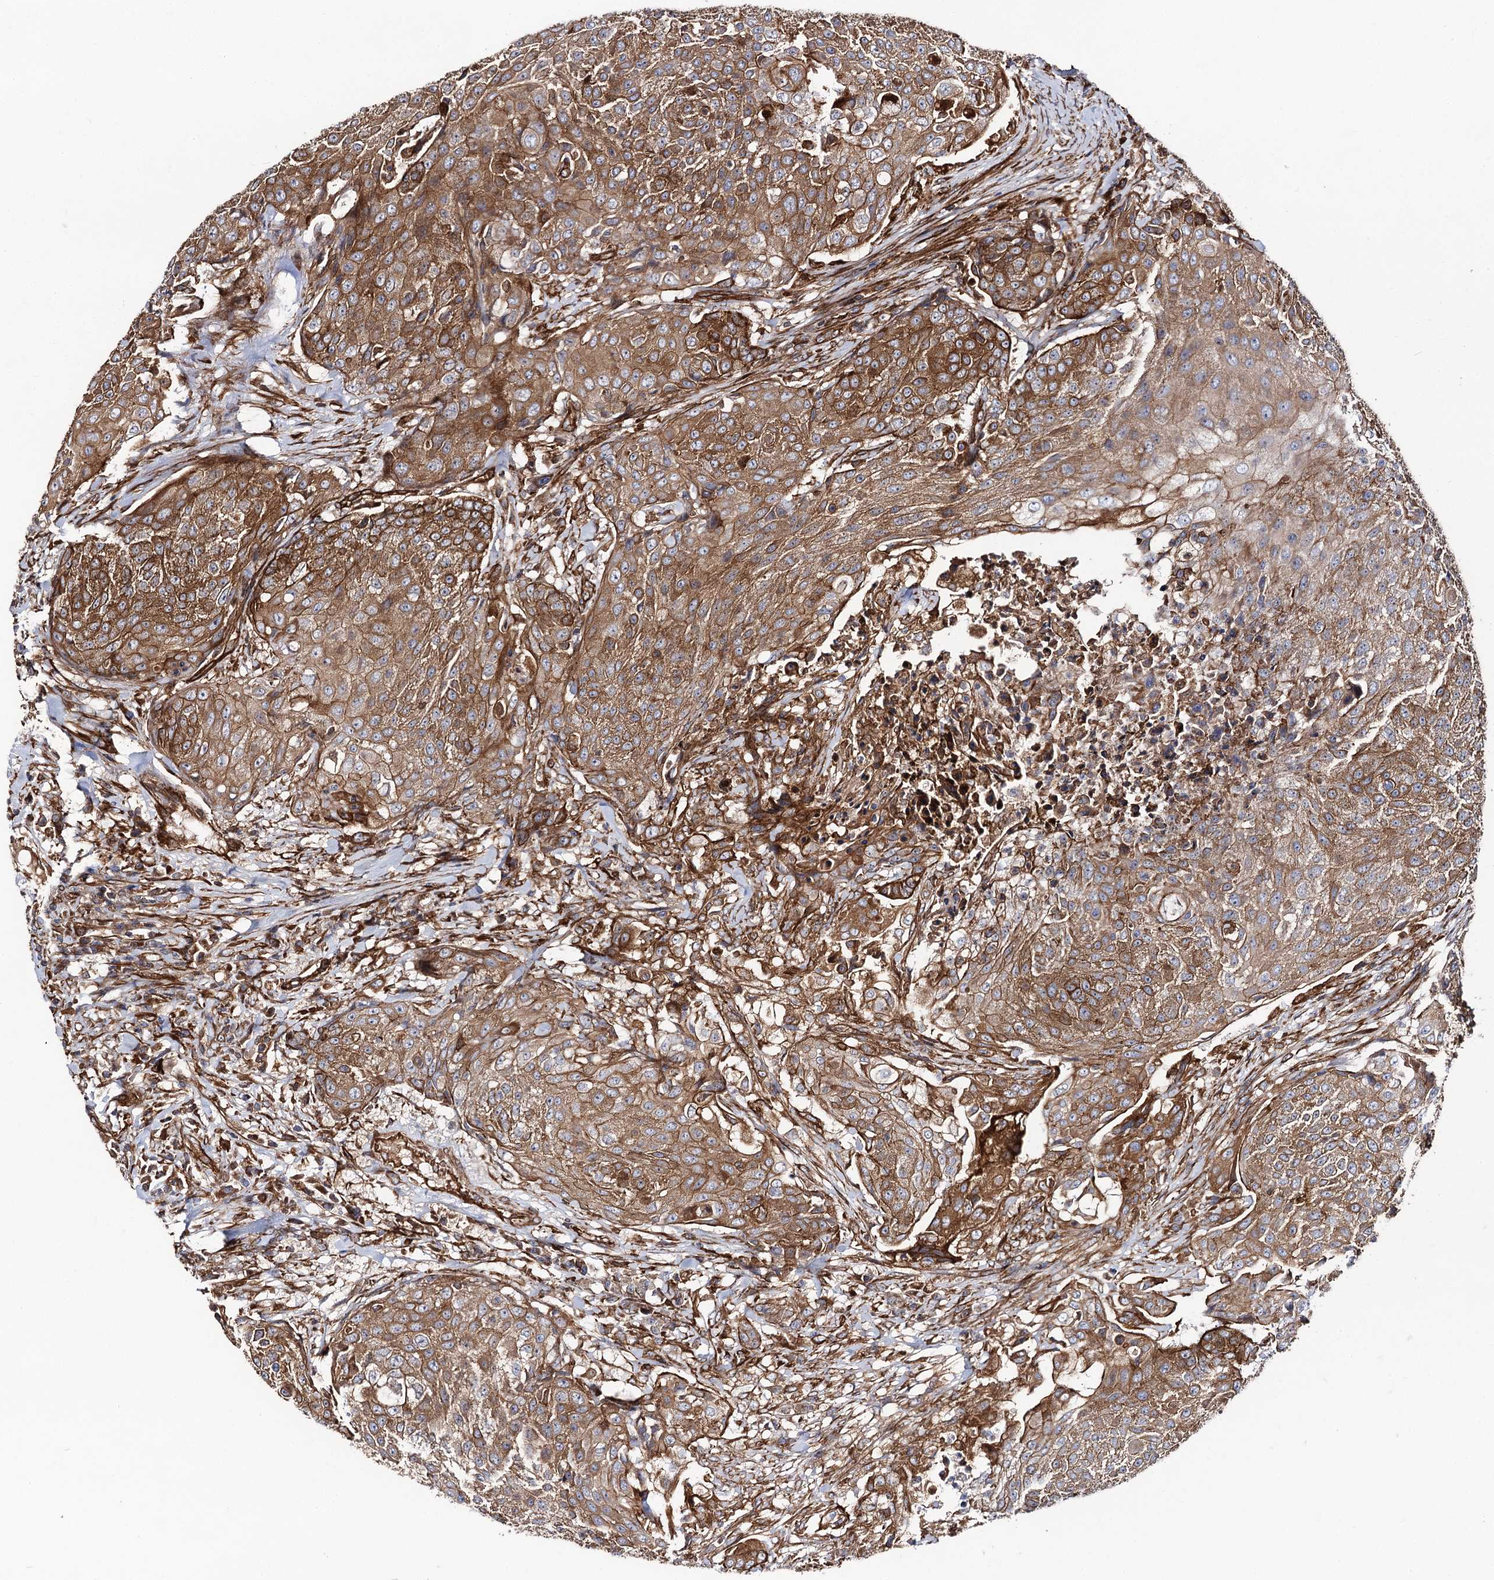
{"staining": {"intensity": "moderate", "quantity": ">75%", "location": "cytoplasmic/membranous"}, "tissue": "urothelial cancer", "cell_type": "Tumor cells", "image_type": "cancer", "snomed": [{"axis": "morphology", "description": "Urothelial carcinoma, High grade"}, {"axis": "topography", "description": "Urinary bladder"}], "caption": "A brown stain shows moderate cytoplasmic/membranous staining of a protein in human urothelial cancer tumor cells.", "gene": "CIP2A", "patient": {"sex": "female", "age": 63}}